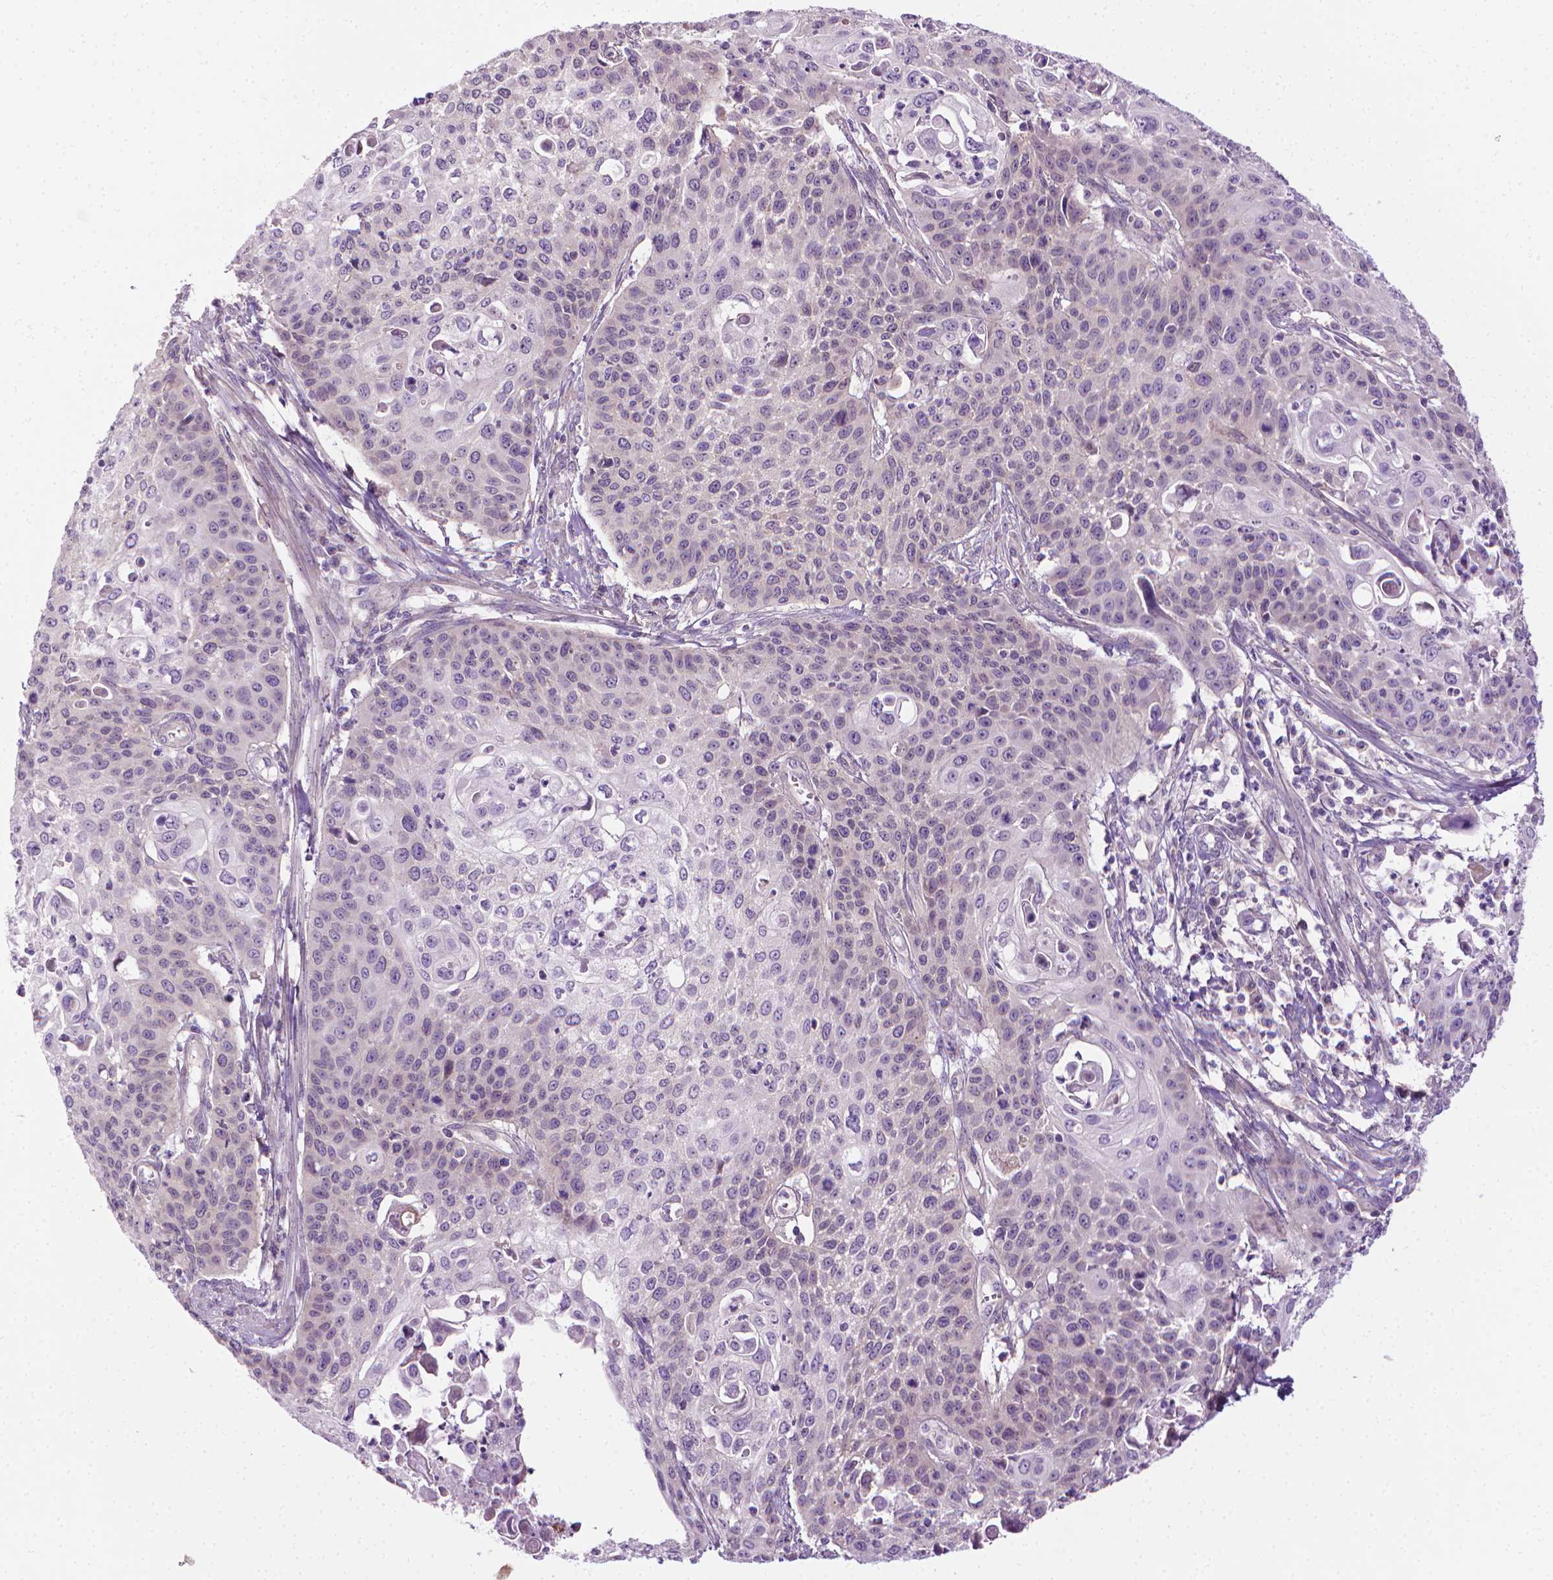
{"staining": {"intensity": "negative", "quantity": "none", "location": "none"}, "tissue": "cervical cancer", "cell_type": "Tumor cells", "image_type": "cancer", "snomed": [{"axis": "morphology", "description": "Squamous cell carcinoma, NOS"}, {"axis": "topography", "description": "Cervix"}], "caption": "Immunohistochemical staining of human squamous cell carcinoma (cervical) reveals no significant positivity in tumor cells.", "gene": "MCOLN3", "patient": {"sex": "female", "age": 65}}